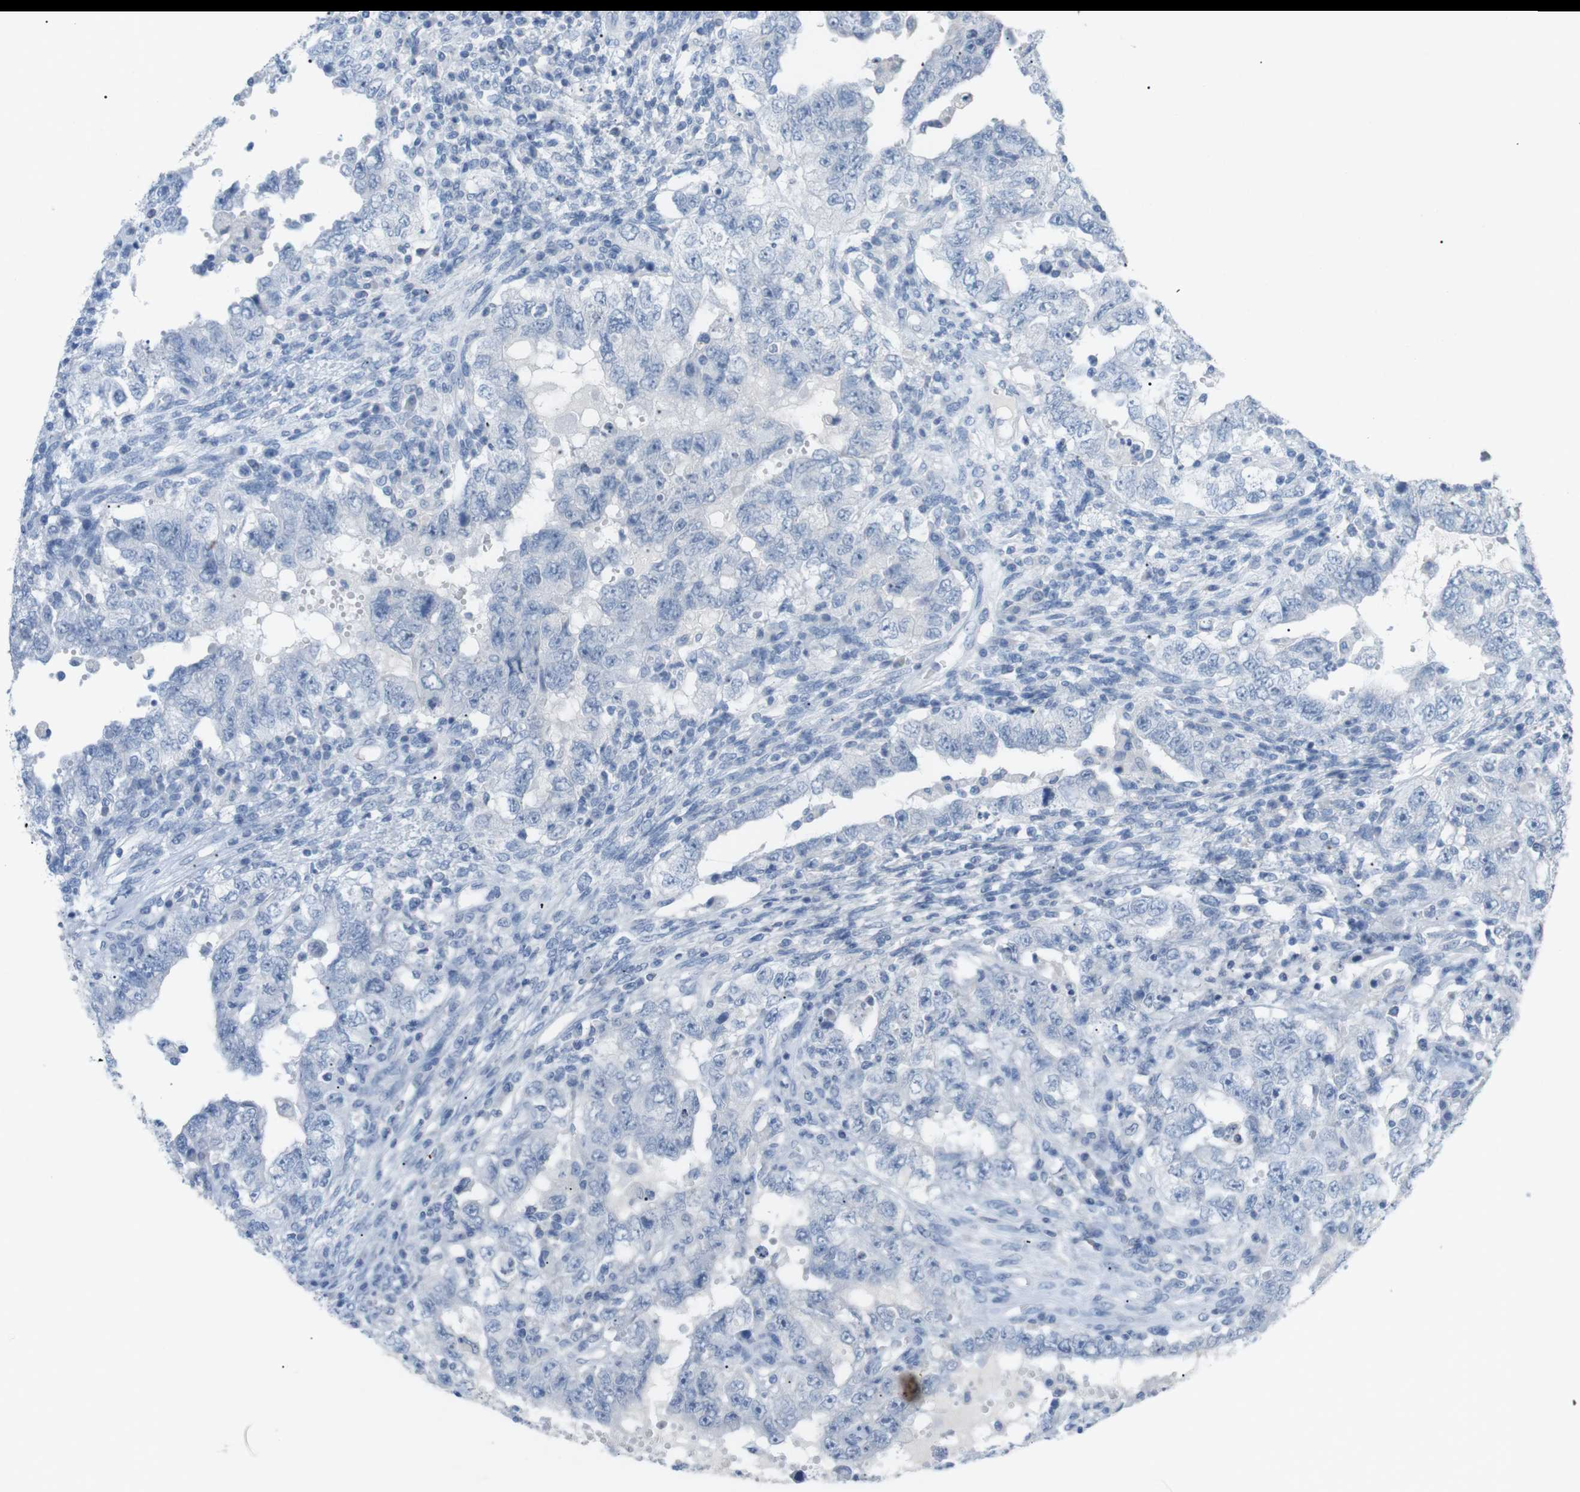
{"staining": {"intensity": "negative", "quantity": "none", "location": "none"}, "tissue": "testis cancer", "cell_type": "Tumor cells", "image_type": "cancer", "snomed": [{"axis": "morphology", "description": "Carcinoma, Embryonal, NOS"}, {"axis": "topography", "description": "Testis"}], "caption": "Tumor cells are negative for brown protein staining in testis cancer. Brightfield microscopy of immunohistochemistry (IHC) stained with DAB (3,3'-diaminobenzidine) (brown) and hematoxylin (blue), captured at high magnification.", "gene": "HBG2", "patient": {"sex": "male", "age": 26}}